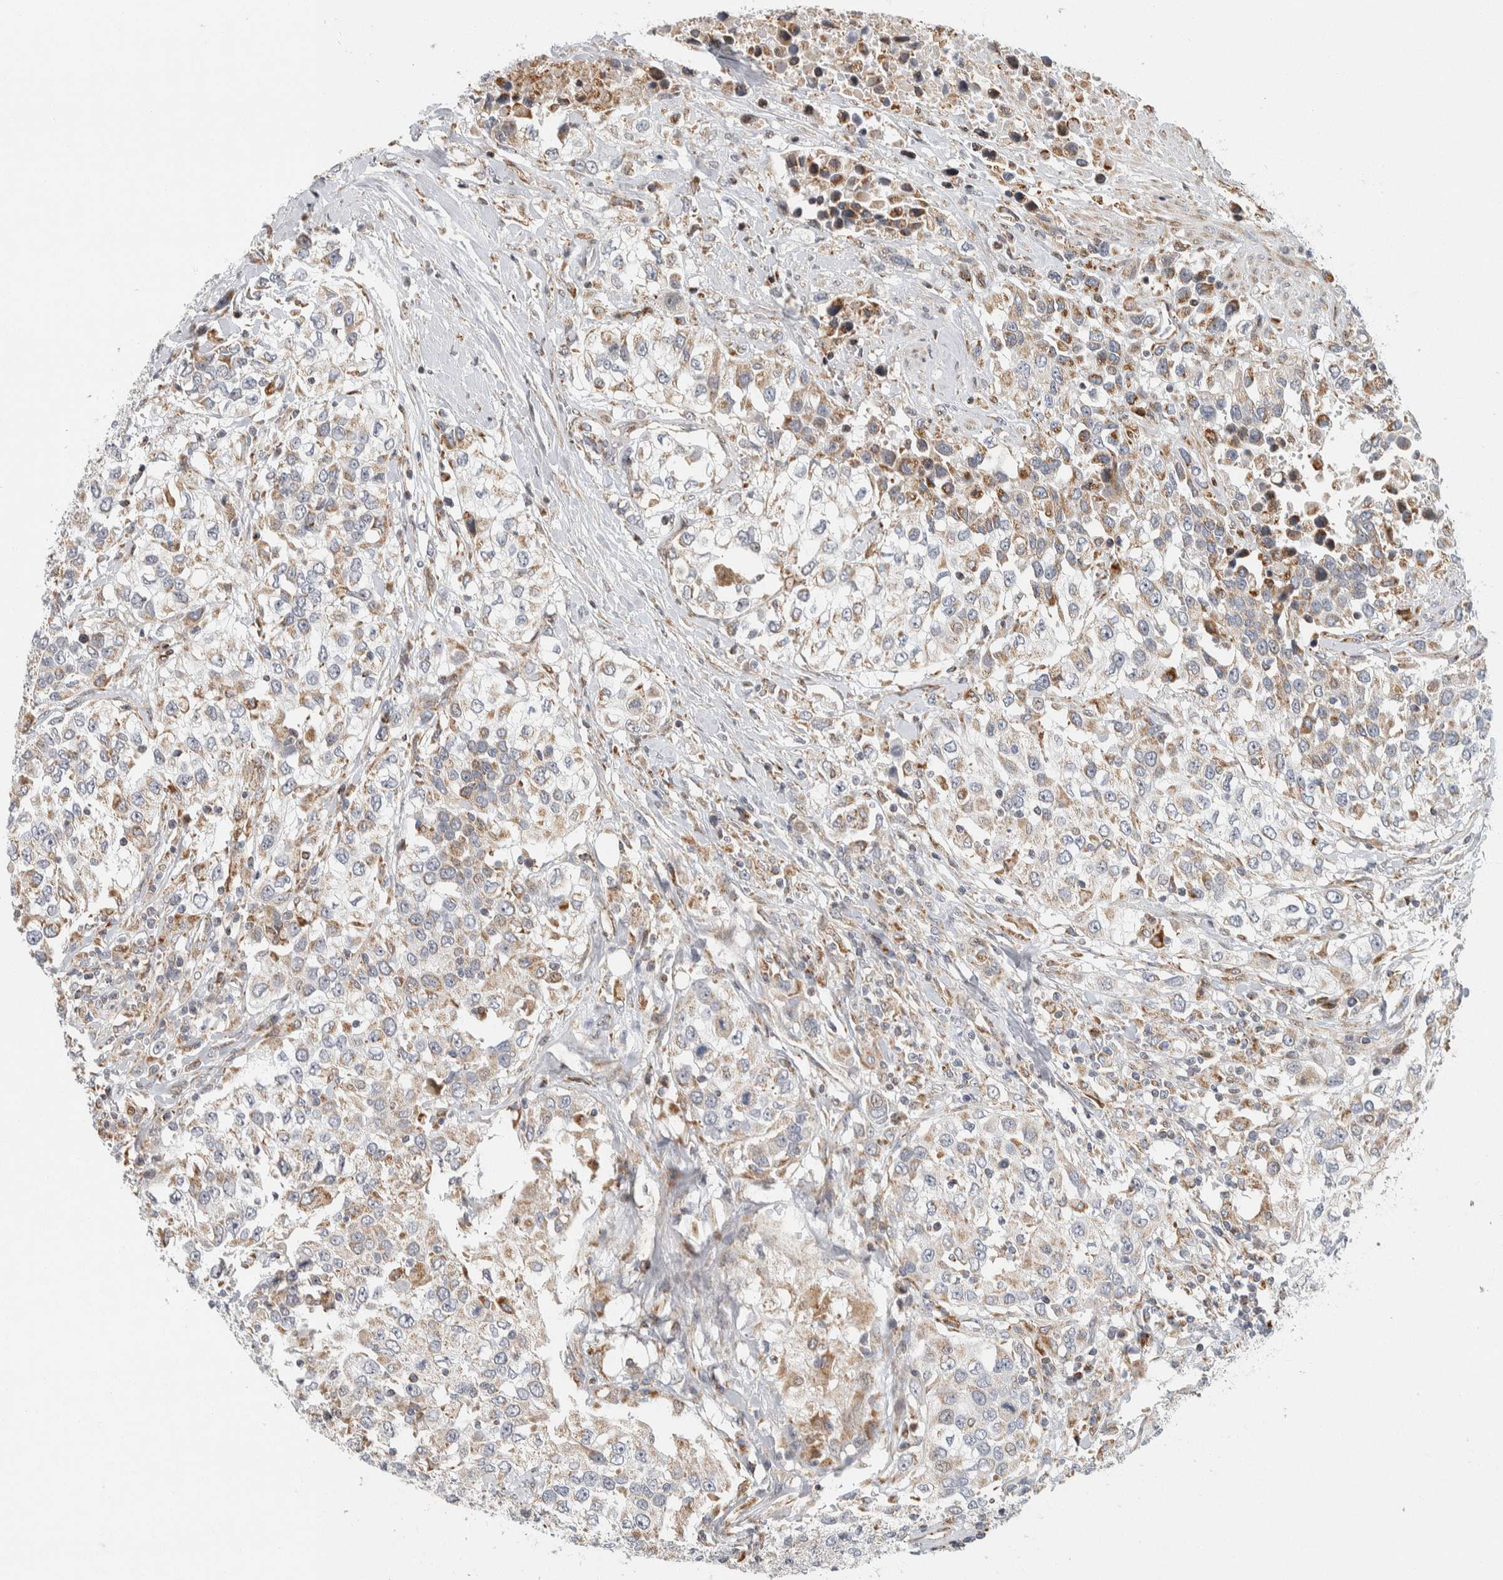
{"staining": {"intensity": "weak", "quantity": ">75%", "location": "cytoplasmic/membranous"}, "tissue": "urothelial cancer", "cell_type": "Tumor cells", "image_type": "cancer", "snomed": [{"axis": "morphology", "description": "Urothelial carcinoma, High grade"}, {"axis": "topography", "description": "Urinary bladder"}], "caption": "Urothelial cancer tissue exhibits weak cytoplasmic/membranous expression in approximately >75% of tumor cells", "gene": "AFP", "patient": {"sex": "female", "age": 80}}